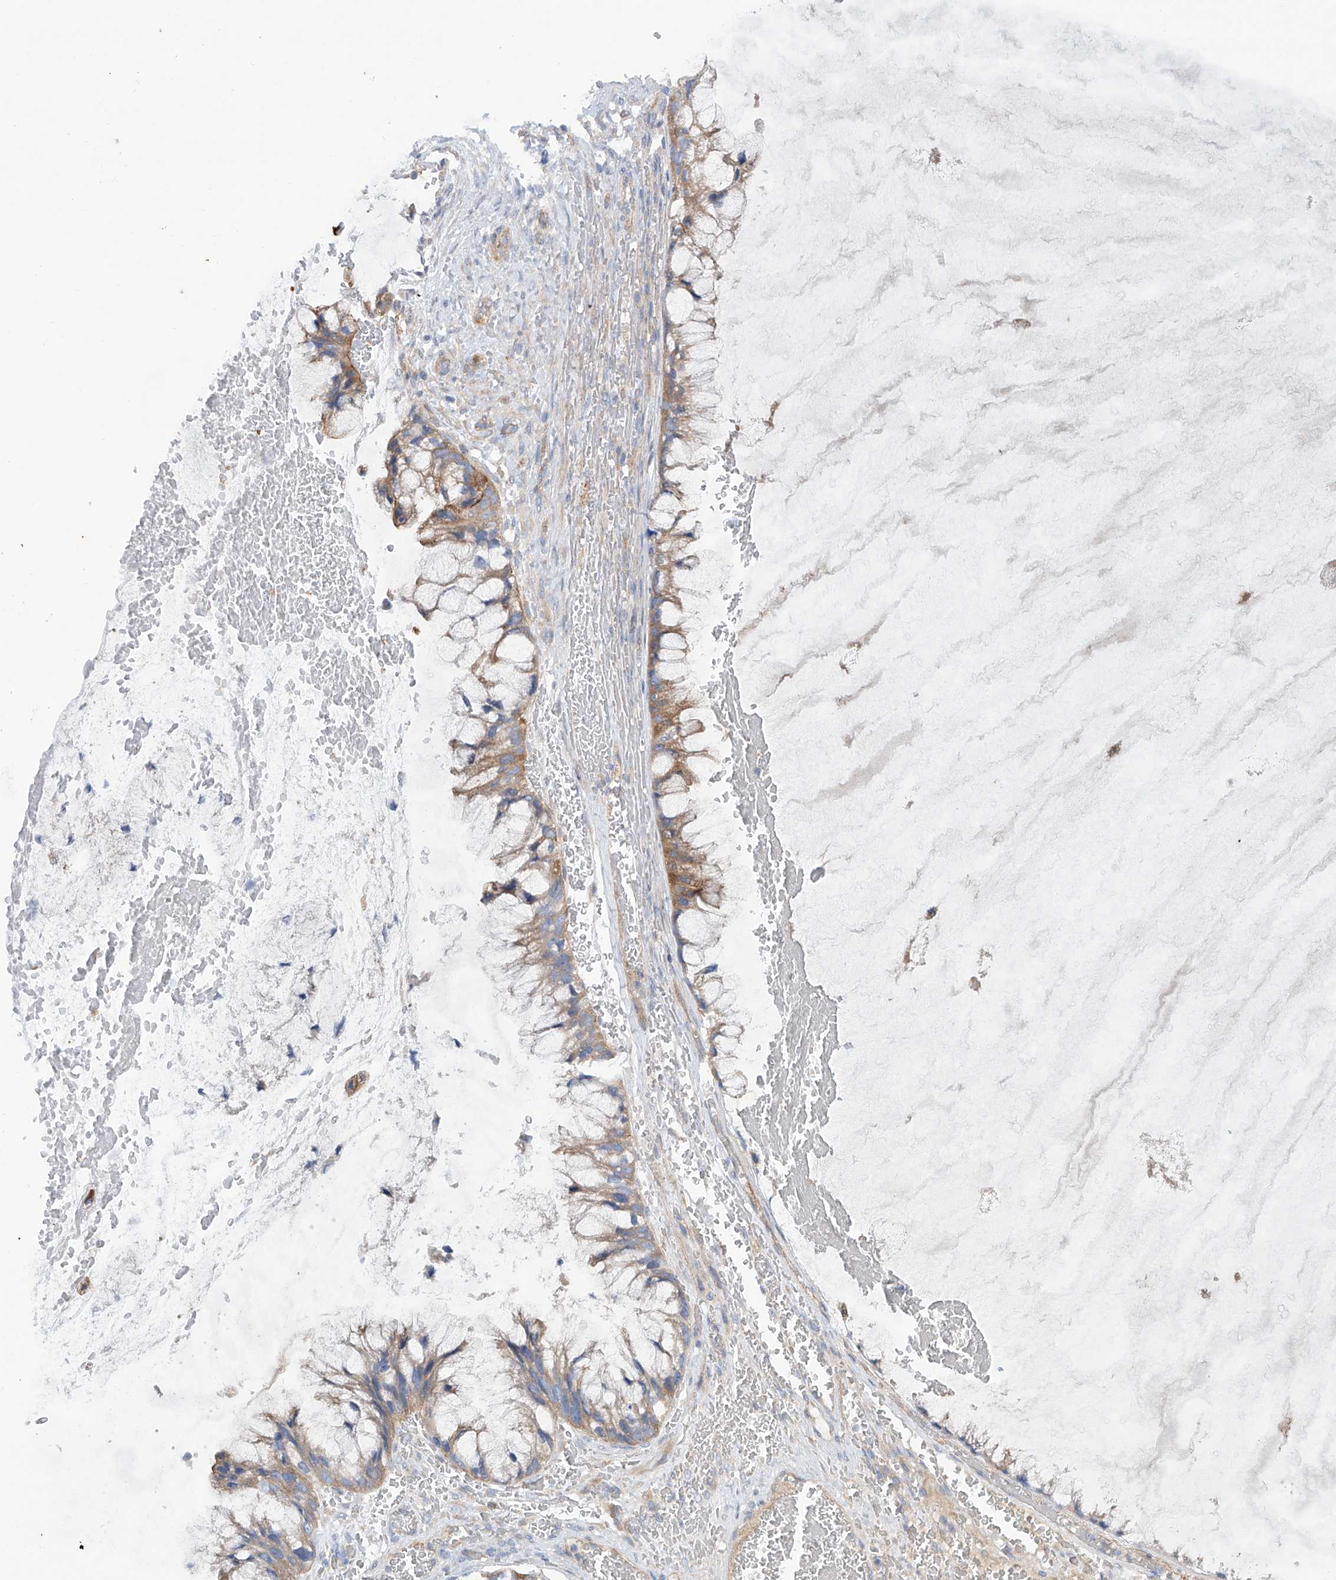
{"staining": {"intensity": "moderate", "quantity": ">75%", "location": "cytoplasmic/membranous"}, "tissue": "ovarian cancer", "cell_type": "Tumor cells", "image_type": "cancer", "snomed": [{"axis": "morphology", "description": "Cystadenocarcinoma, mucinous, NOS"}, {"axis": "topography", "description": "Ovary"}], "caption": "Tumor cells reveal moderate cytoplasmic/membranous positivity in approximately >75% of cells in mucinous cystadenocarcinoma (ovarian).", "gene": "TMEM209", "patient": {"sex": "female", "age": 37}}